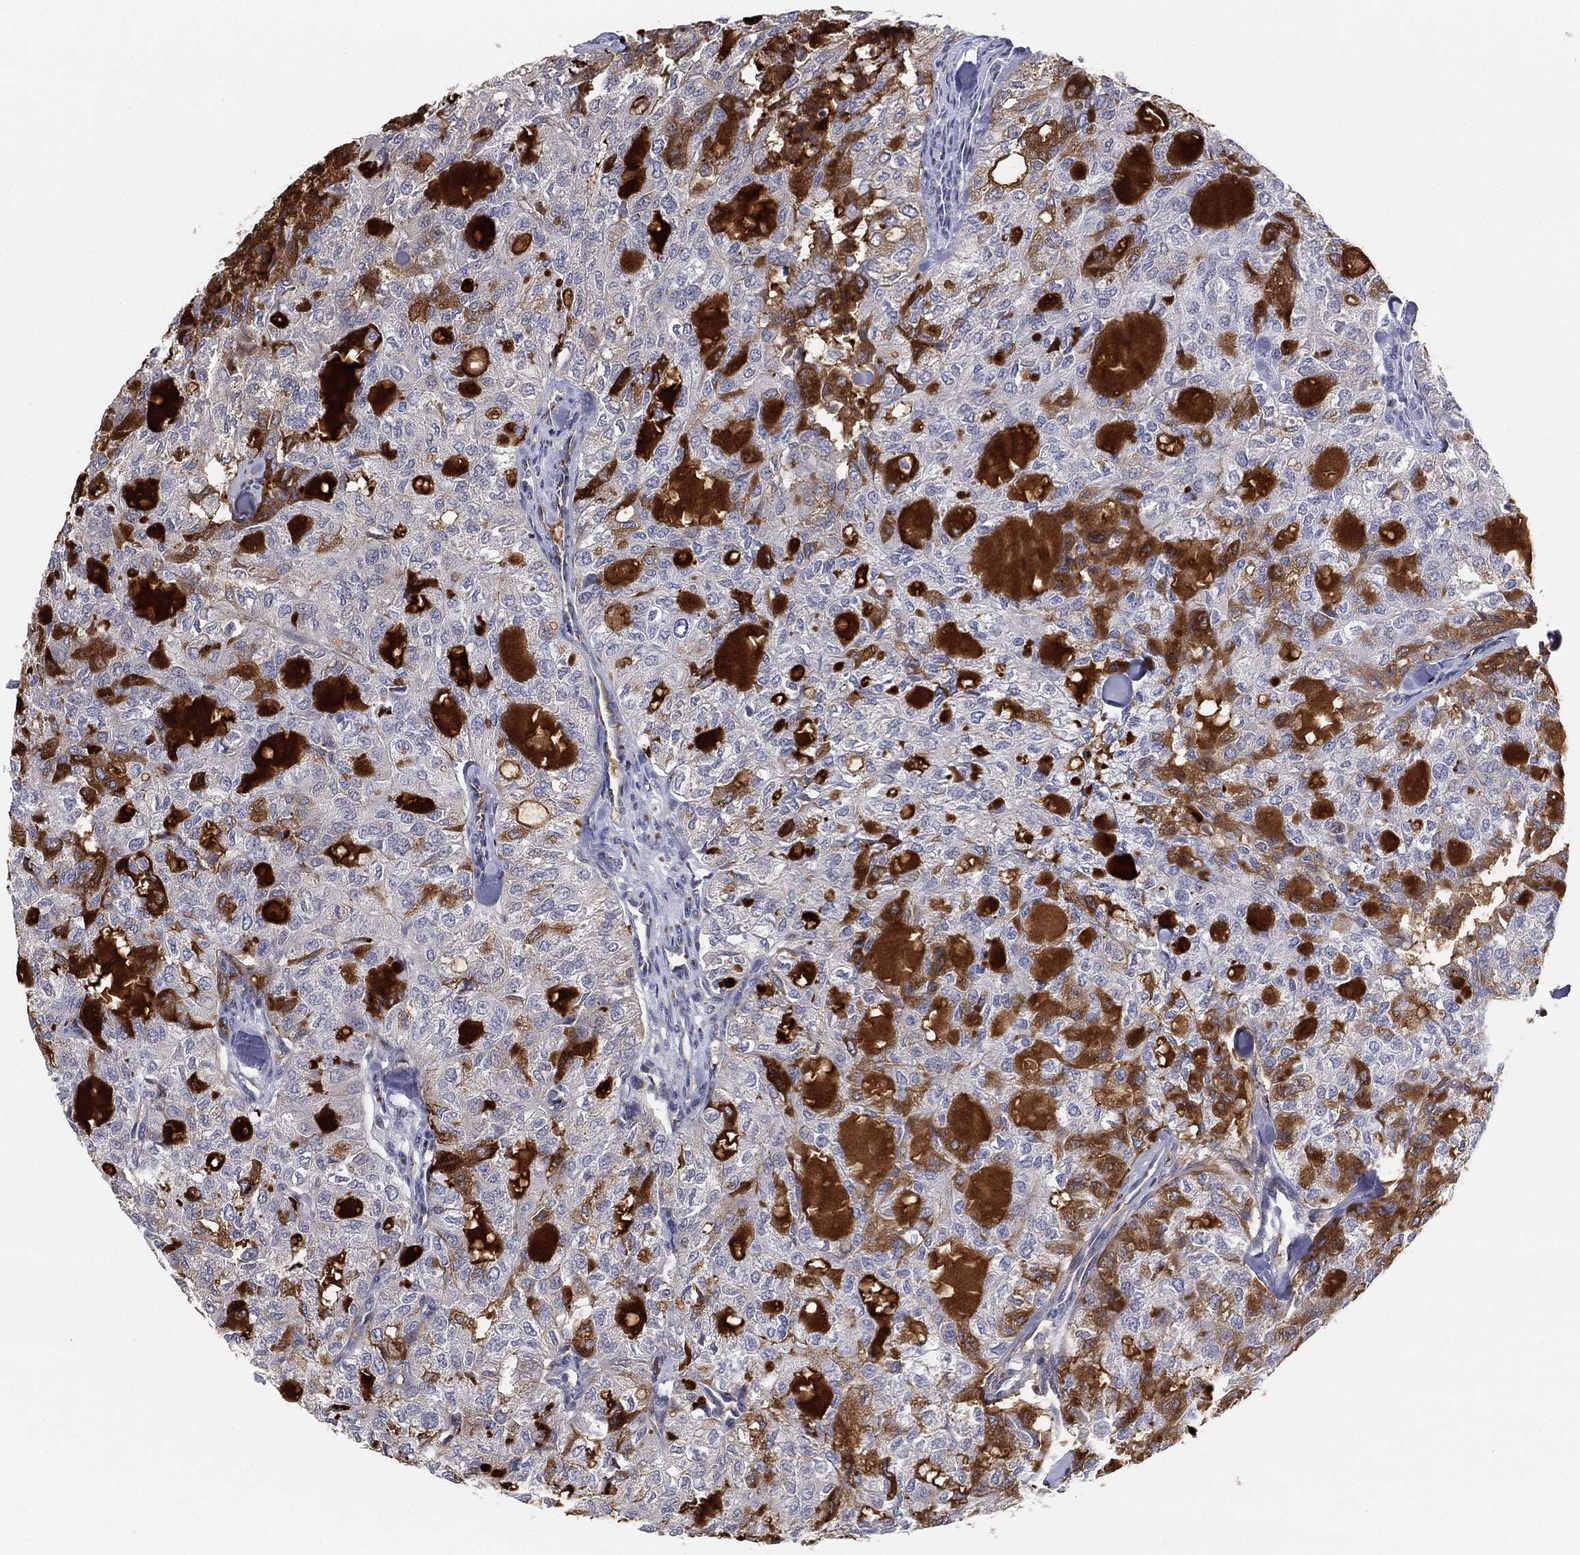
{"staining": {"intensity": "moderate", "quantity": "<25%", "location": "cytoplasmic/membranous"}, "tissue": "thyroid cancer", "cell_type": "Tumor cells", "image_type": "cancer", "snomed": [{"axis": "morphology", "description": "Follicular adenoma carcinoma, NOS"}, {"axis": "topography", "description": "Thyroid gland"}], "caption": "Protein positivity by immunohistochemistry reveals moderate cytoplasmic/membranous staining in about <25% of tumor cells in thyroid follicular adenoma carcinoma.", "gene": "CD177", "patient": {"sex": "male", "age": 75}}